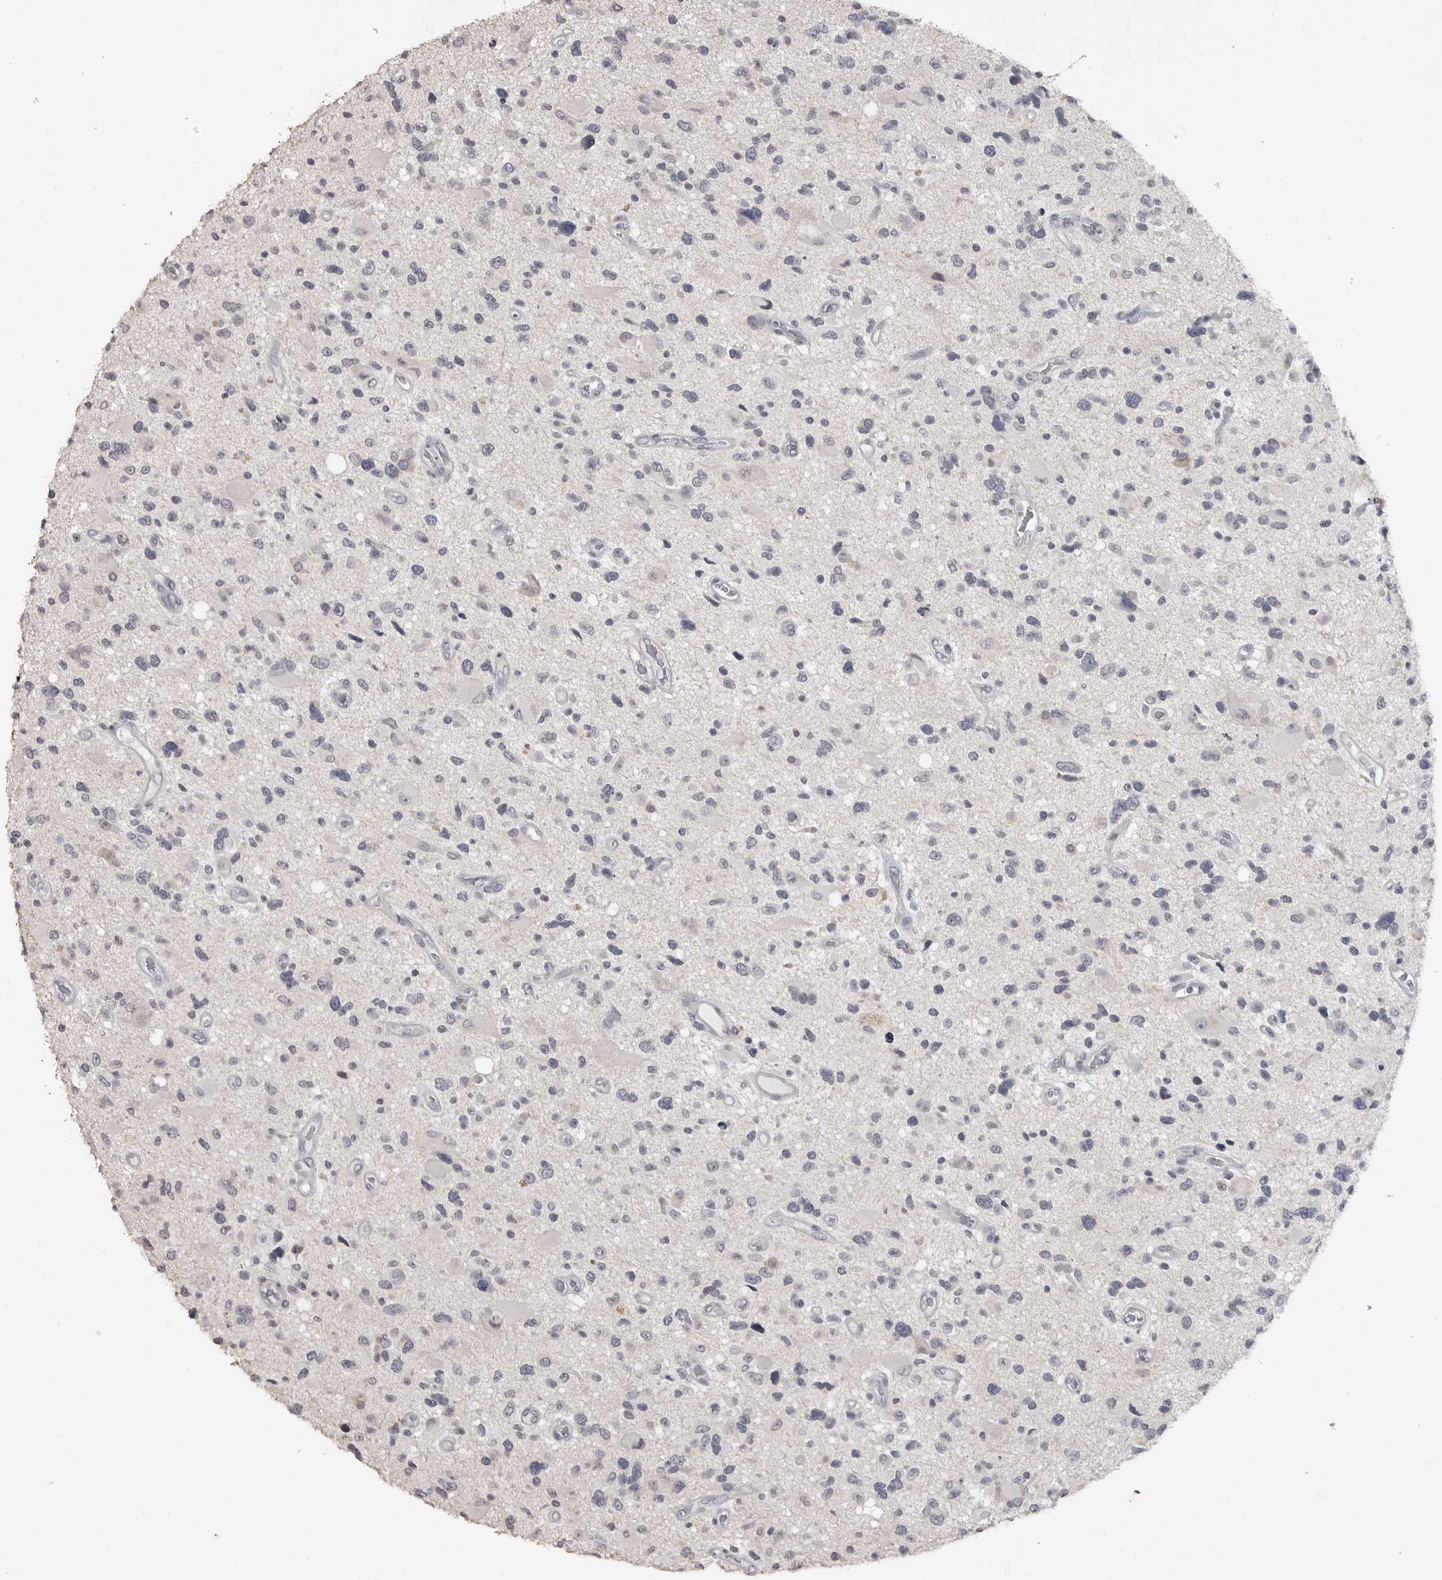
{"staining": {"intensity": "negative", "quantity": "none", "location": "none"}, "tissue": "glioma", "cell_type": "Tumor cells", "image_type": "cancer", "snomed": [{"axis": "morphology", "description": "Glioma, malignant, High grade"}, {"axis": "topography", "description": "Brain"}], "caption": "This photomicrograph is of glioma stained with immunohistochemistry (IHC) to label a protein in brown with the nuclei are counter-stained blue. There is no expression in tumor cells.", "gene": "GPN2", "patient": {"sex": "male", "age": 33}}